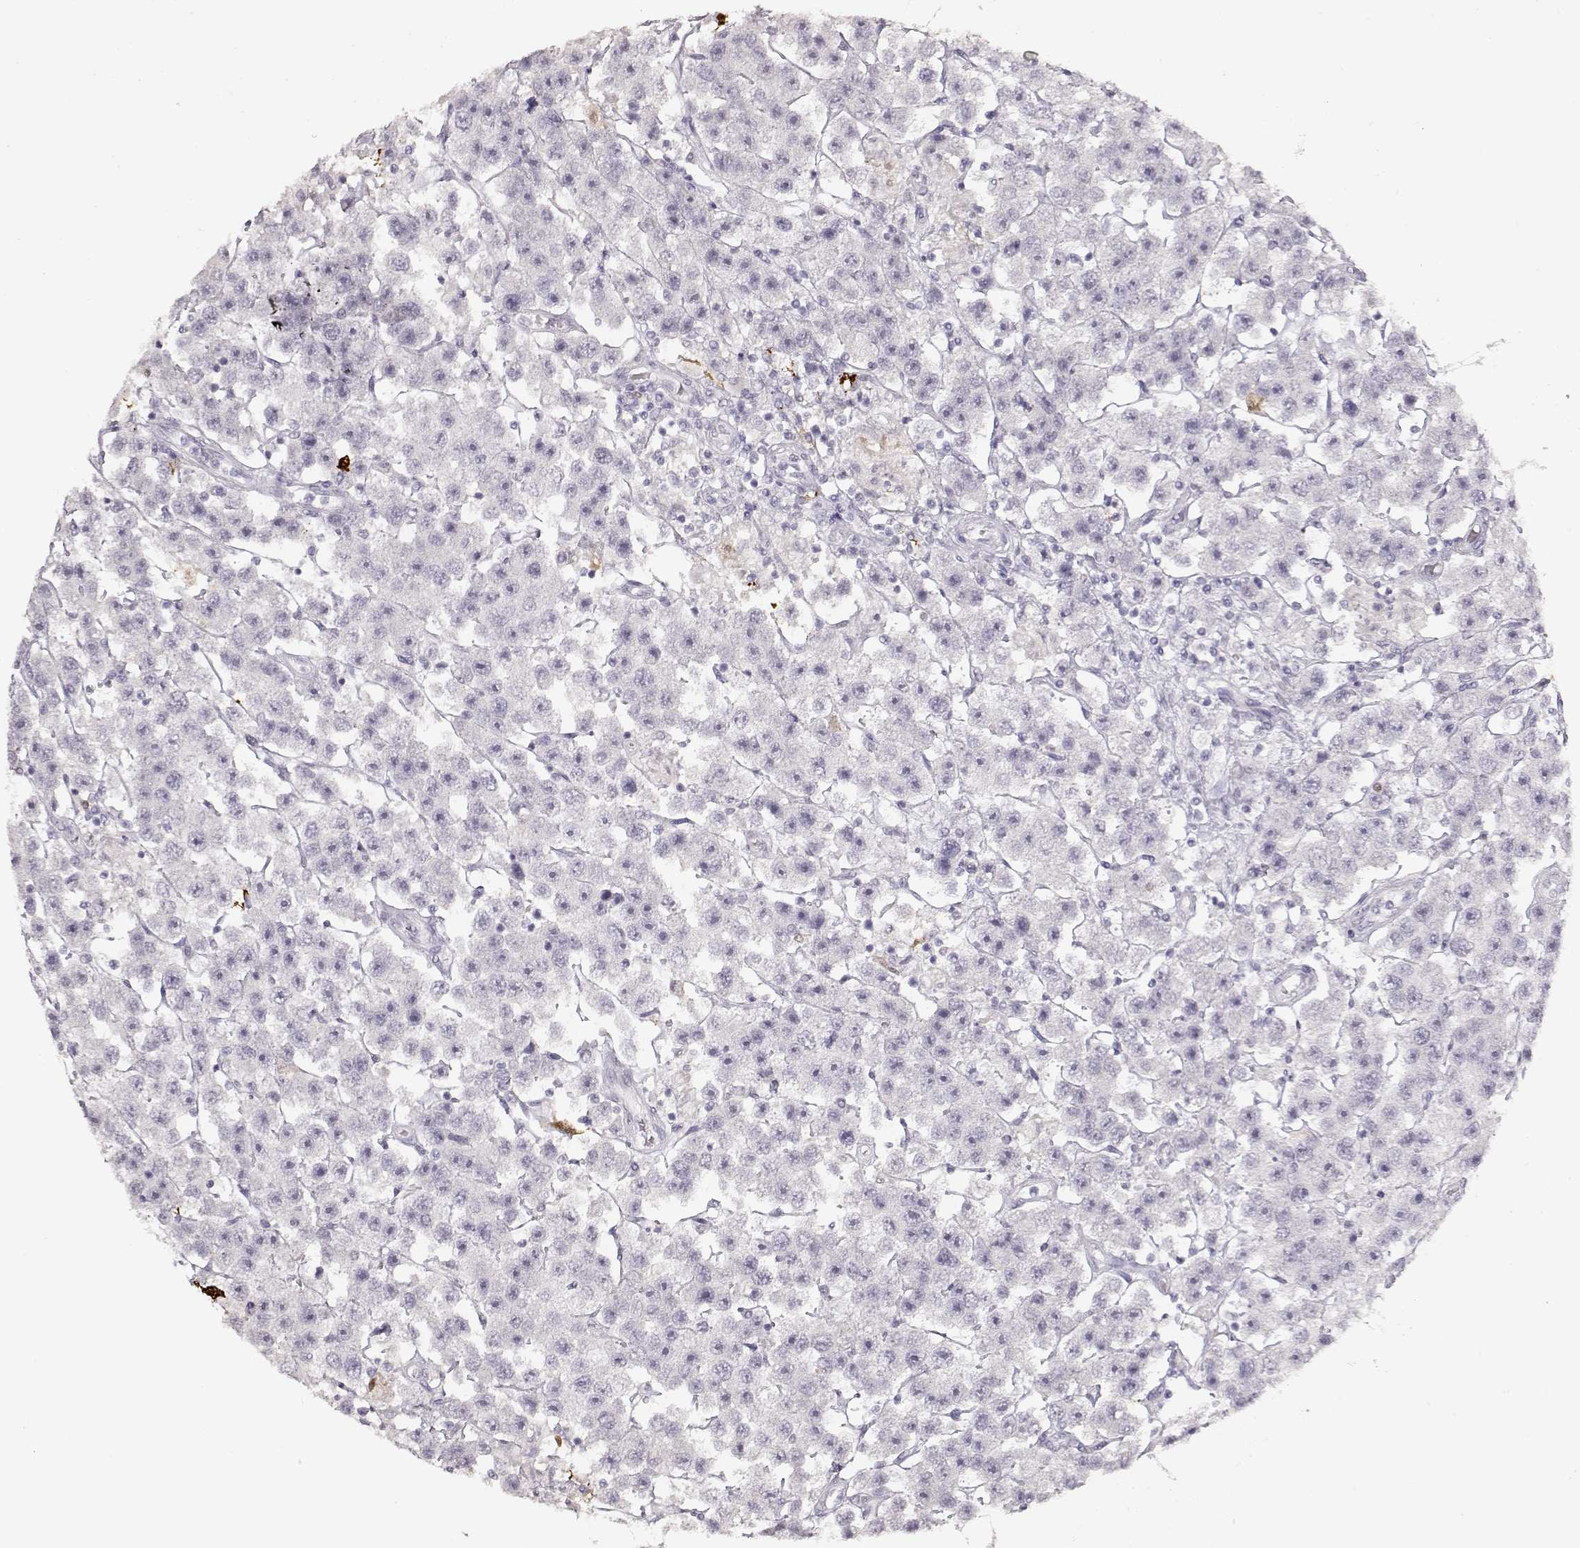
{"staining": {"intensity": "negative", "quantity": "none", "location": "none"}, "tissue": "testis cancer", "cell_type": "Tumor cells", "image_type": "cancer", "snomed": [{"axis": "morphology", "description": "Seminoma, NOS"}, {"axis": "topography", "description": "Testis"}], "caption": "Immunohistochemistry micrograph of human testis seminoma stained for a protein (brown), which displays no positivity in tumor cells.", "gene": "S100B", "patient": {"sex": "male", "age": 45}}